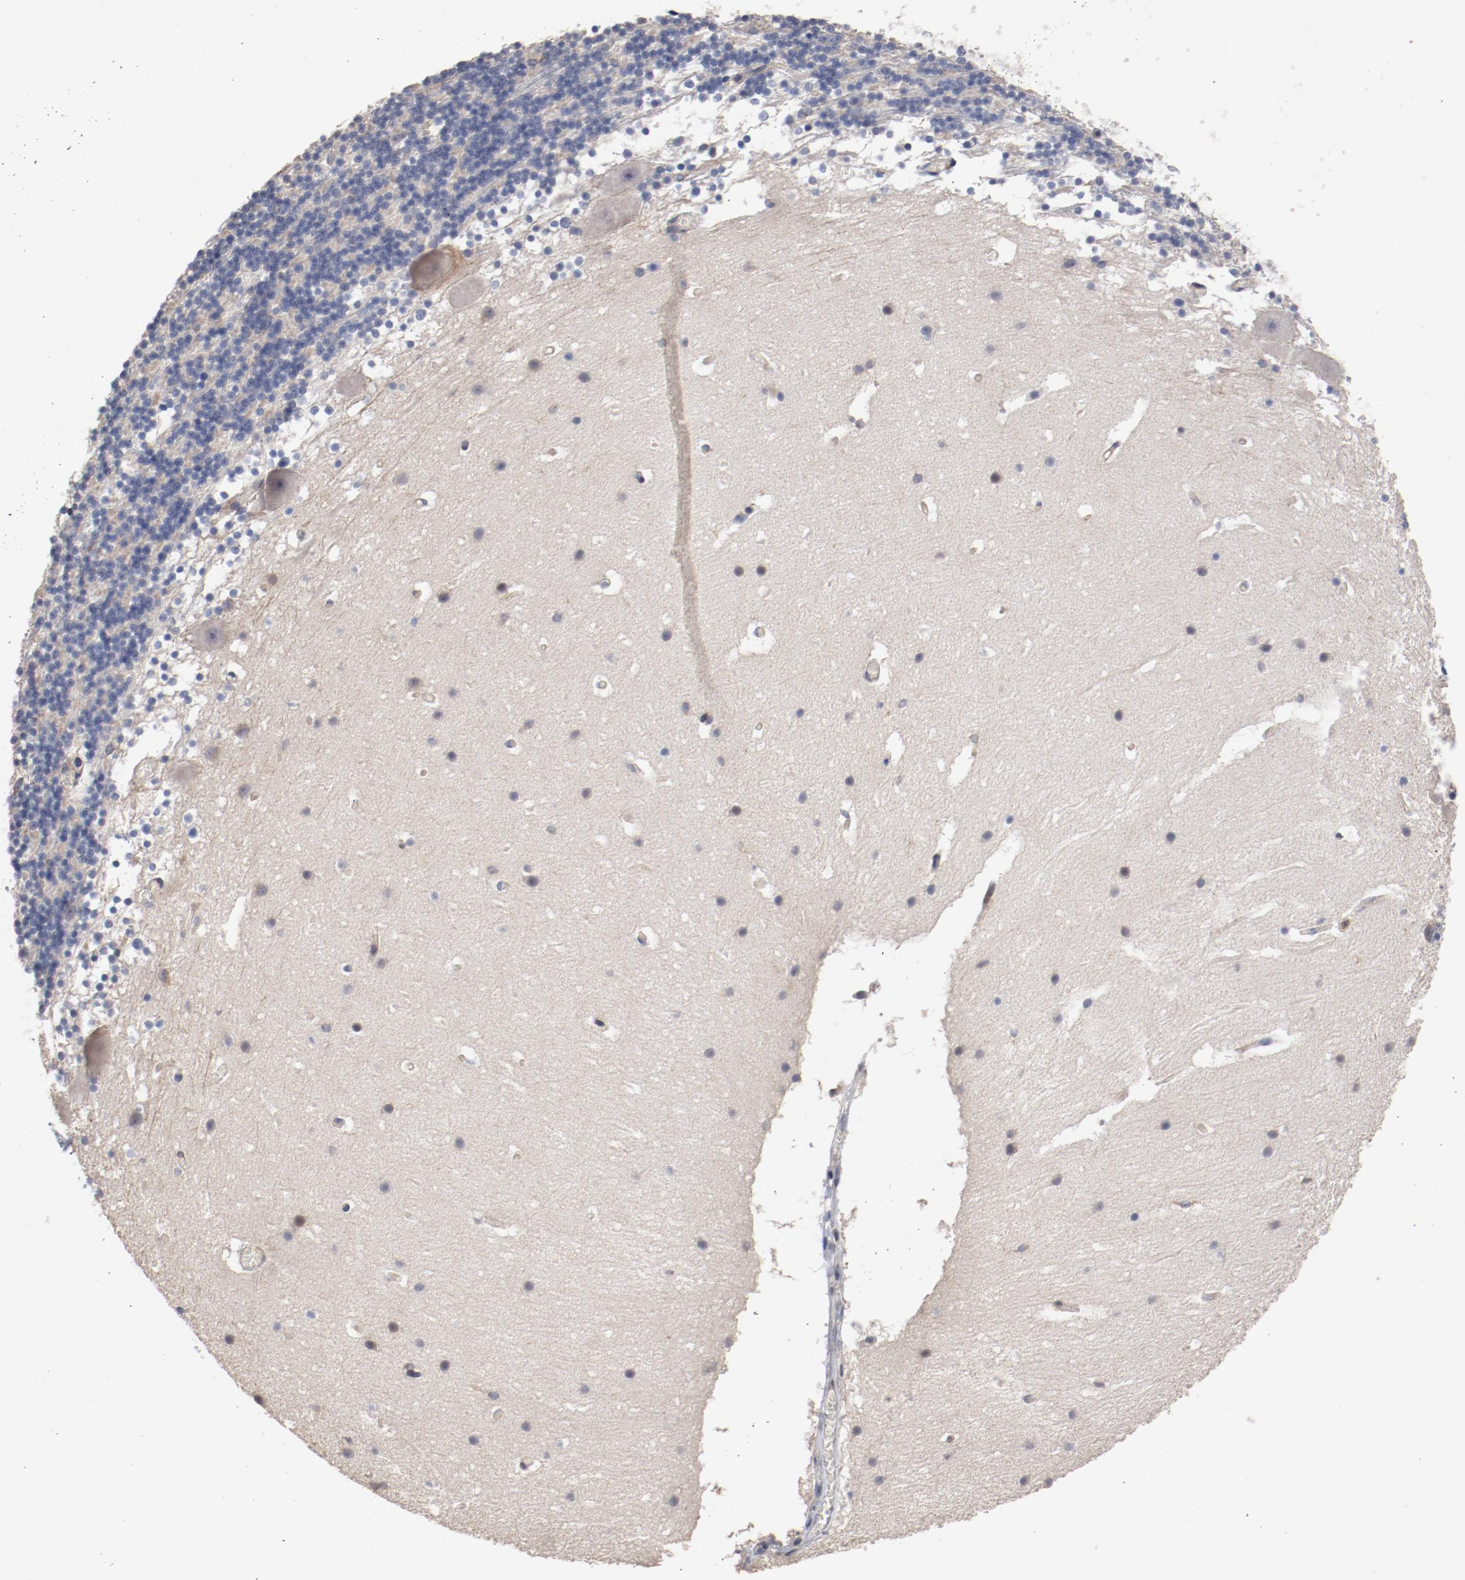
{"staining": {"intensity": "negative", "quantity": "none", "location": "none"}, "tissue": "cerebellum", "cell_type": "Cells in granular layer", "image_type": "normal", "snomed": [{"axis": "morphology", "description": "Normal tissue, NOS"}, {"axis": "topography", "description": "Cerebellum"}], "caption": "Cells in granular layer are negative for brown protein staining in benign cerebellum. The staining was performed using DAB (3,3'-diaminobenzidine) to visualize the protein expression in brown, while the nuclei were stained in blue with hematoxylin (Magnification: 20x).", "gene": "CBL", "patient": {"sex": "male", "age": 45}}